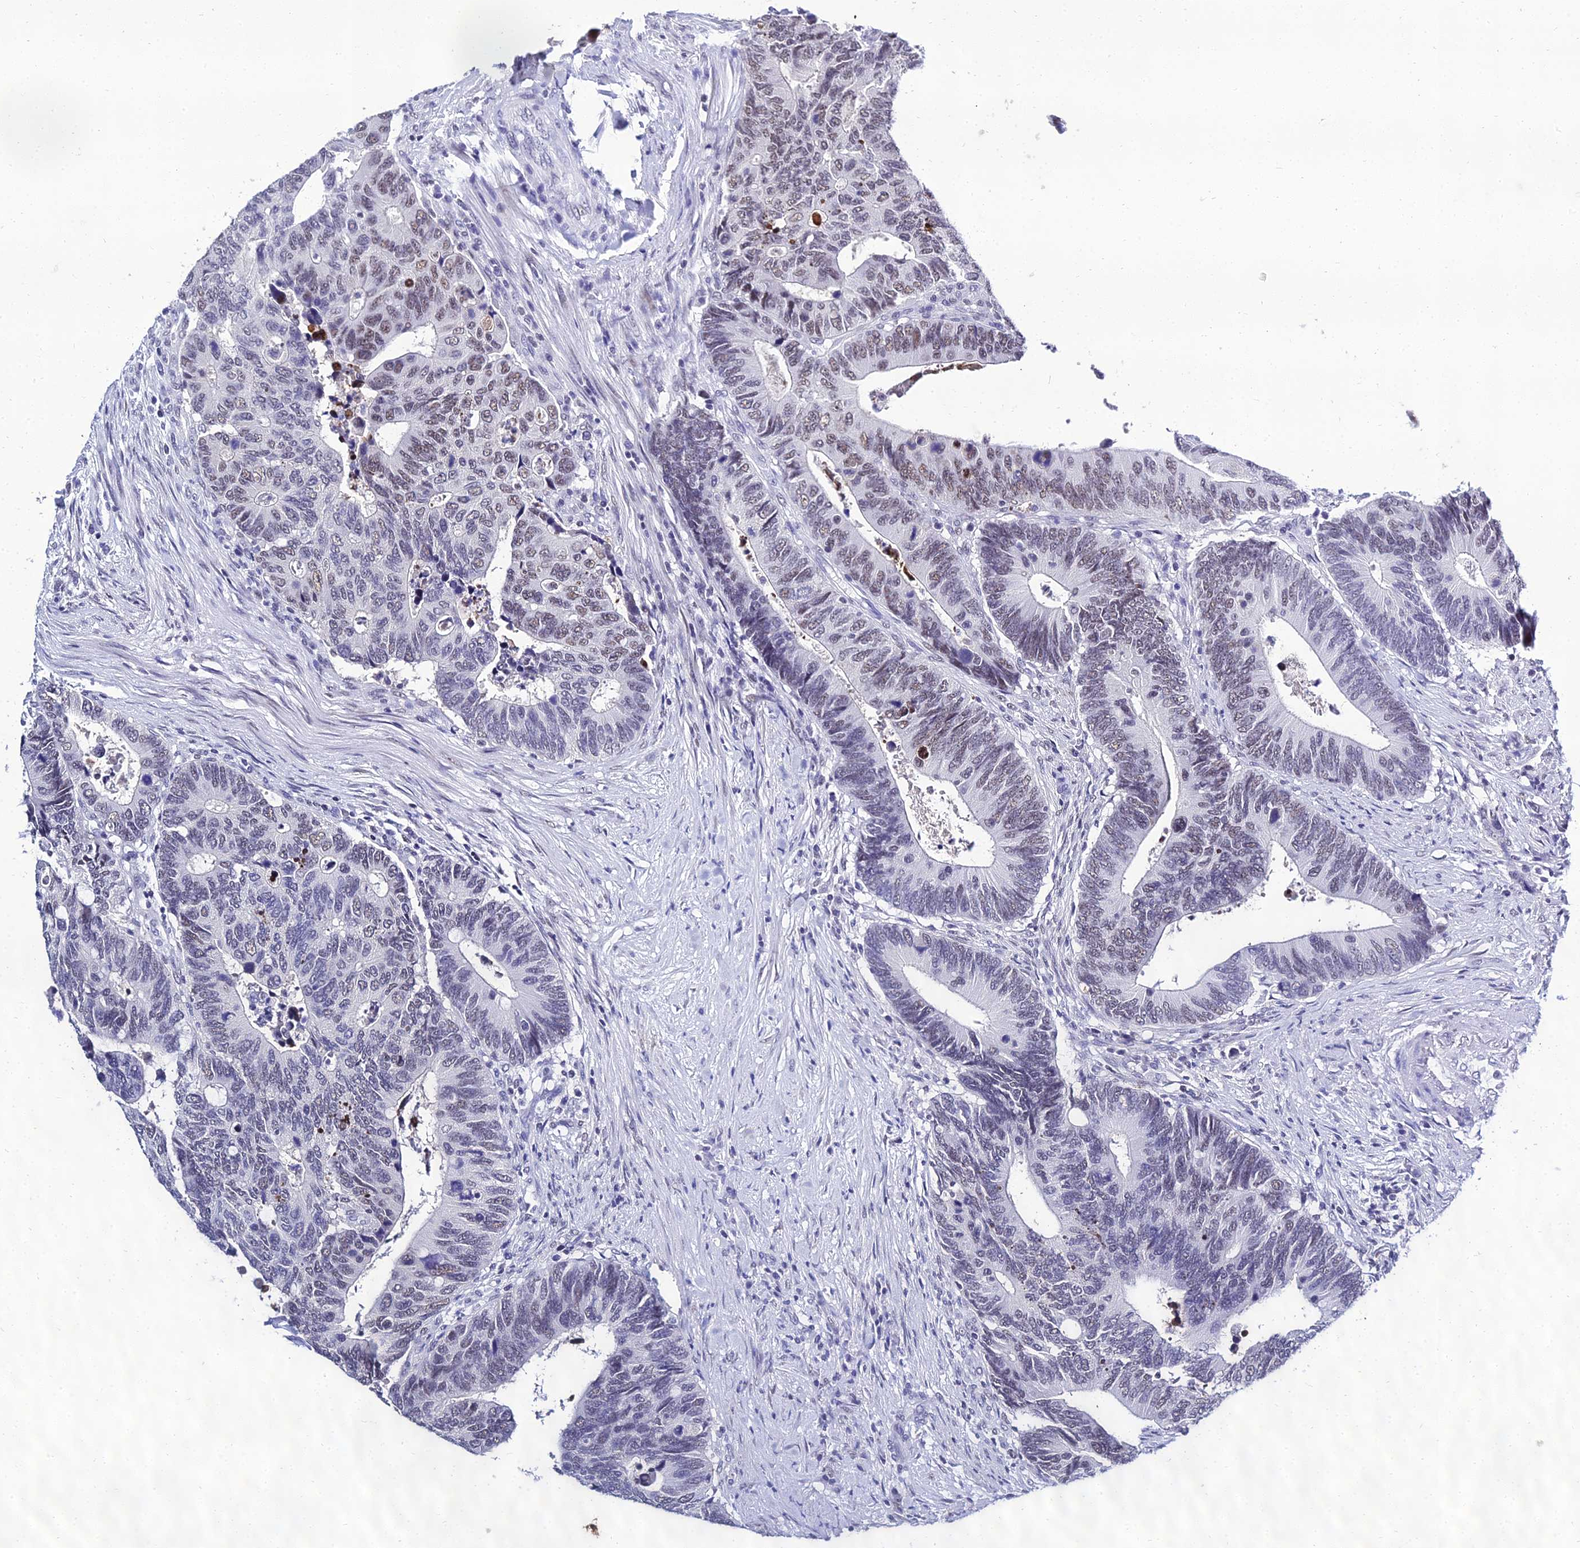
{"staining": {"intensity": "weak", "quantity": "25%-75%", "location": "nuclear"}, "tissue": "colorectal cancer", "cell_type": "Tumor cells", "image_type": "cancer", "snomed": [{"axis": "morphology", "description": "Adenocarcinoma, NOS"}, {"axis": "topography", "description": "Colon"}], "caption": "Colorectal cancer stained for a protein exhibits weak nuclear positivity in tumor cells.", "gene": "PPP4R2", "patient": {"sex": "male", "age": 87}}